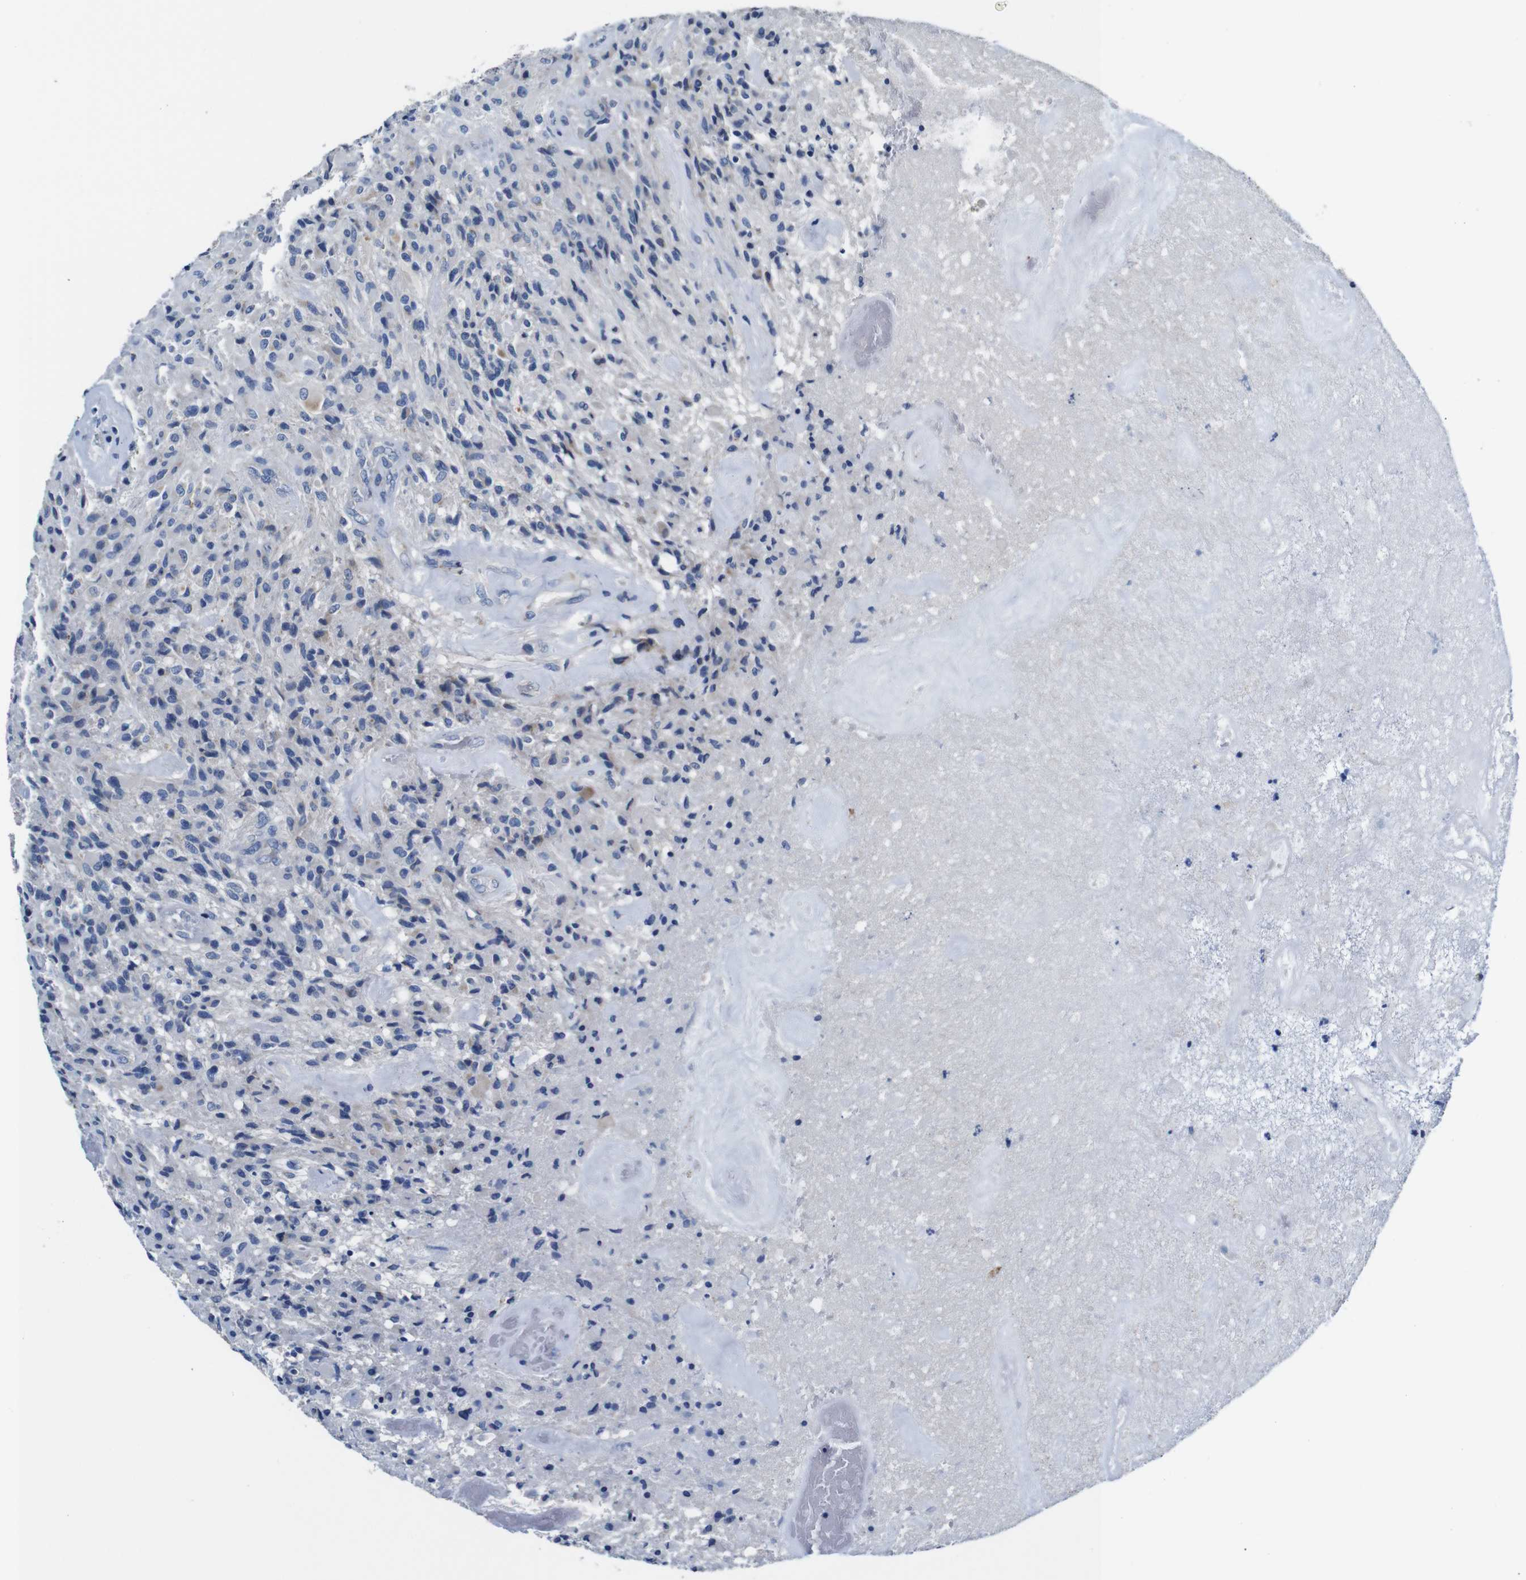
{"staining": {"intensity": "negative", "quantity": "none", "location": "none"}, "tissue": "glioma", "cell_type": "Tumor cells", "image_type": "cancer", "snomed": [{"axis": "morphology", "description": "Glioma, malignant, High grade"}, {"axis": "topography", "description": "Brain"}], "caption": "High power microscopy micrograph of an immunohistochemistry (IHC) micrograph of glioma, revealing no significant positivity in tumor cells.", "gene": "SNX19", "patient": {"sex": "male", "age": 71}}